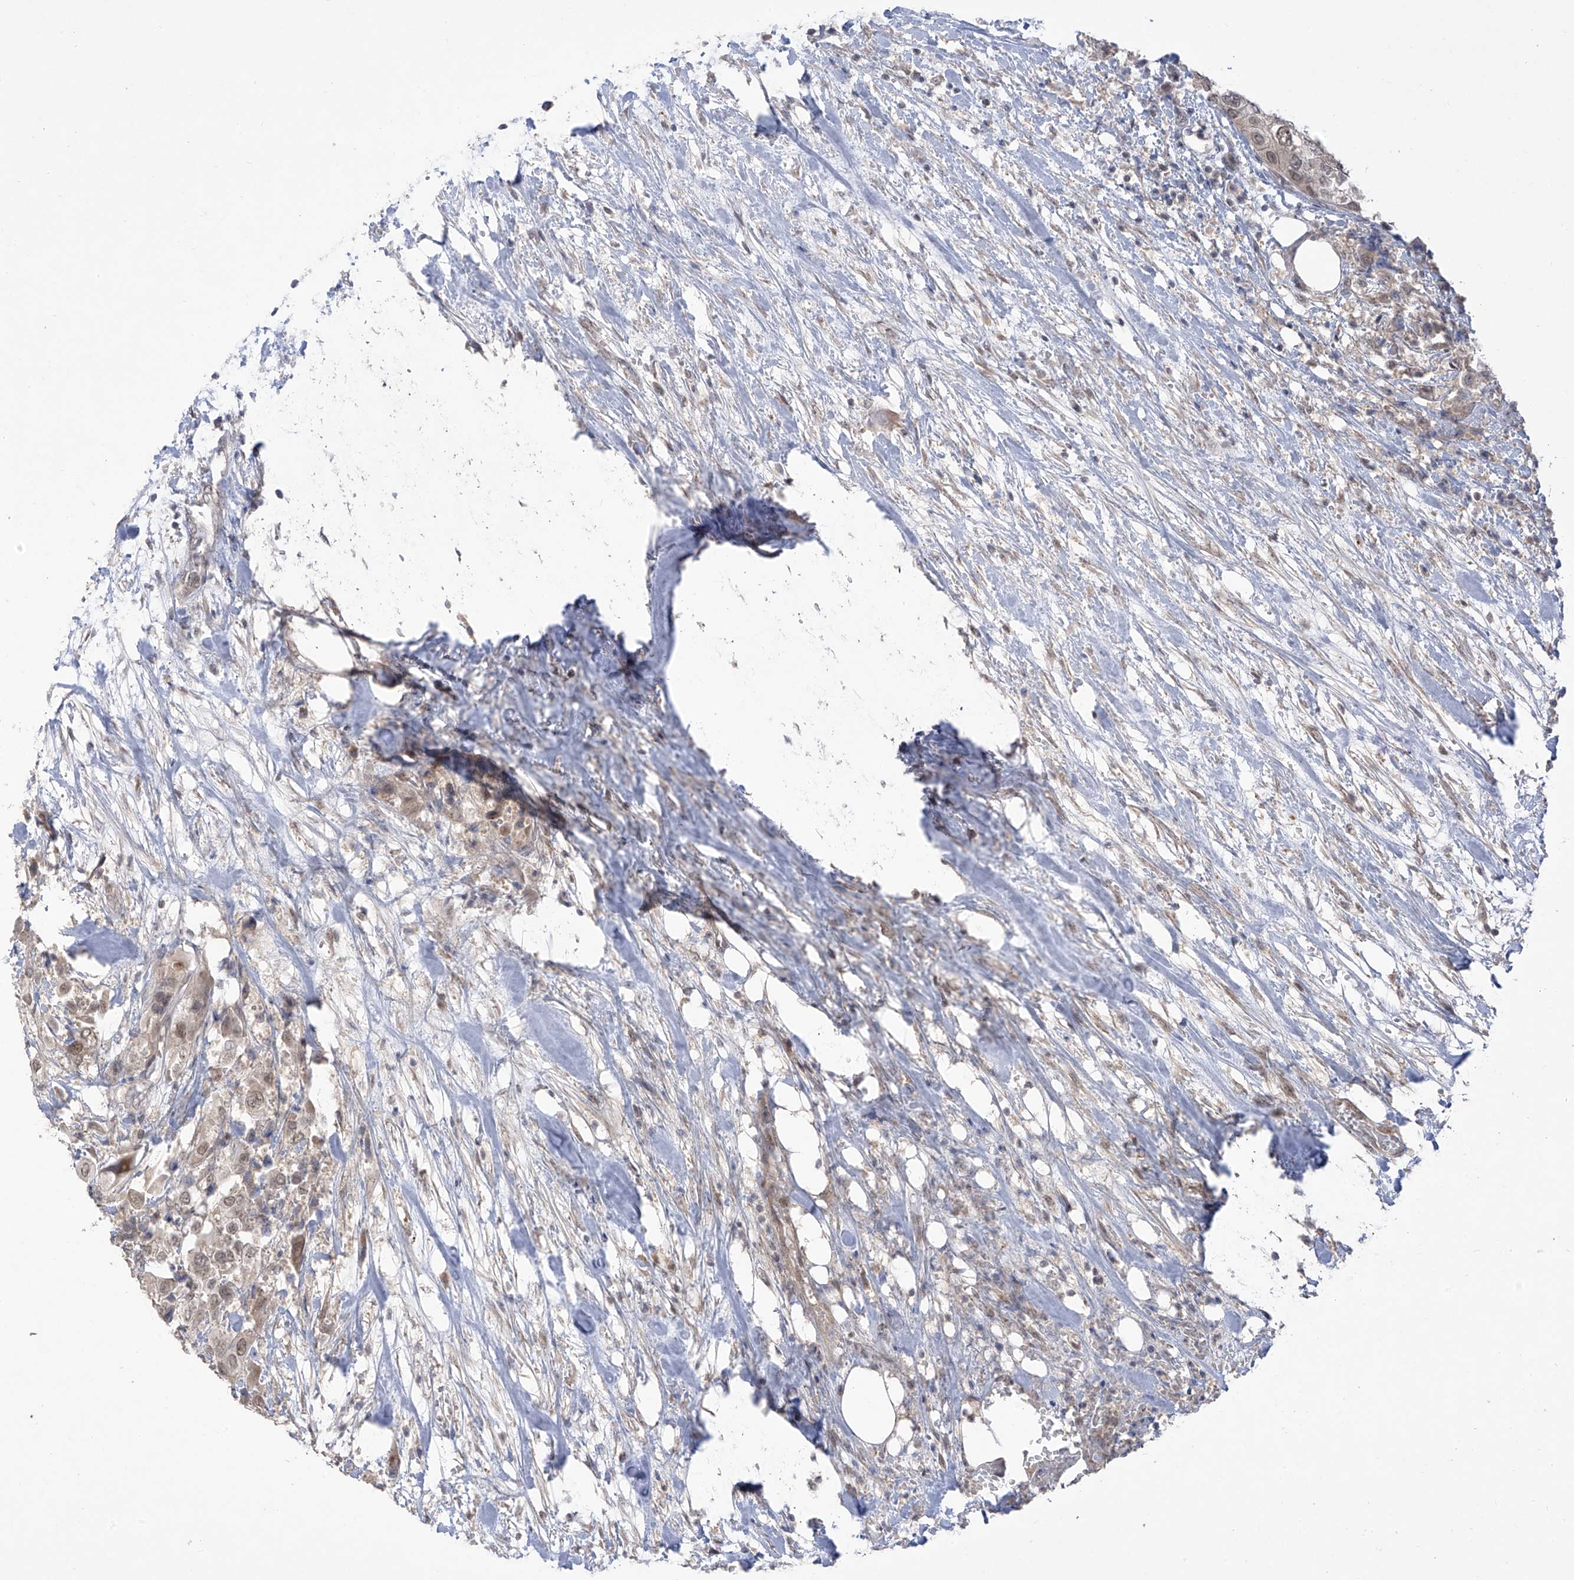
{"staining": {"intensity": "weak", "quantity": ">75%", "location": "nuclear"}, "tissue": "urothelial cancer", "cell_type": "Tumor cells", "image_type": "cancer", "snomed": [{"axis": "morphology", "description": "Urothelial carcinoma, High grade"}, {"axis": "topography", "description": "Urinary bladder"}], "caption": "A high-resolution photomicrograph shows immunohistochemistry (IHC) staining of urothelial cancer, which displays weak nuclear positivity in approximately >75% of tumor cells.", "gene": "OGT", "patient": {"sex": "male", "age": 64}}